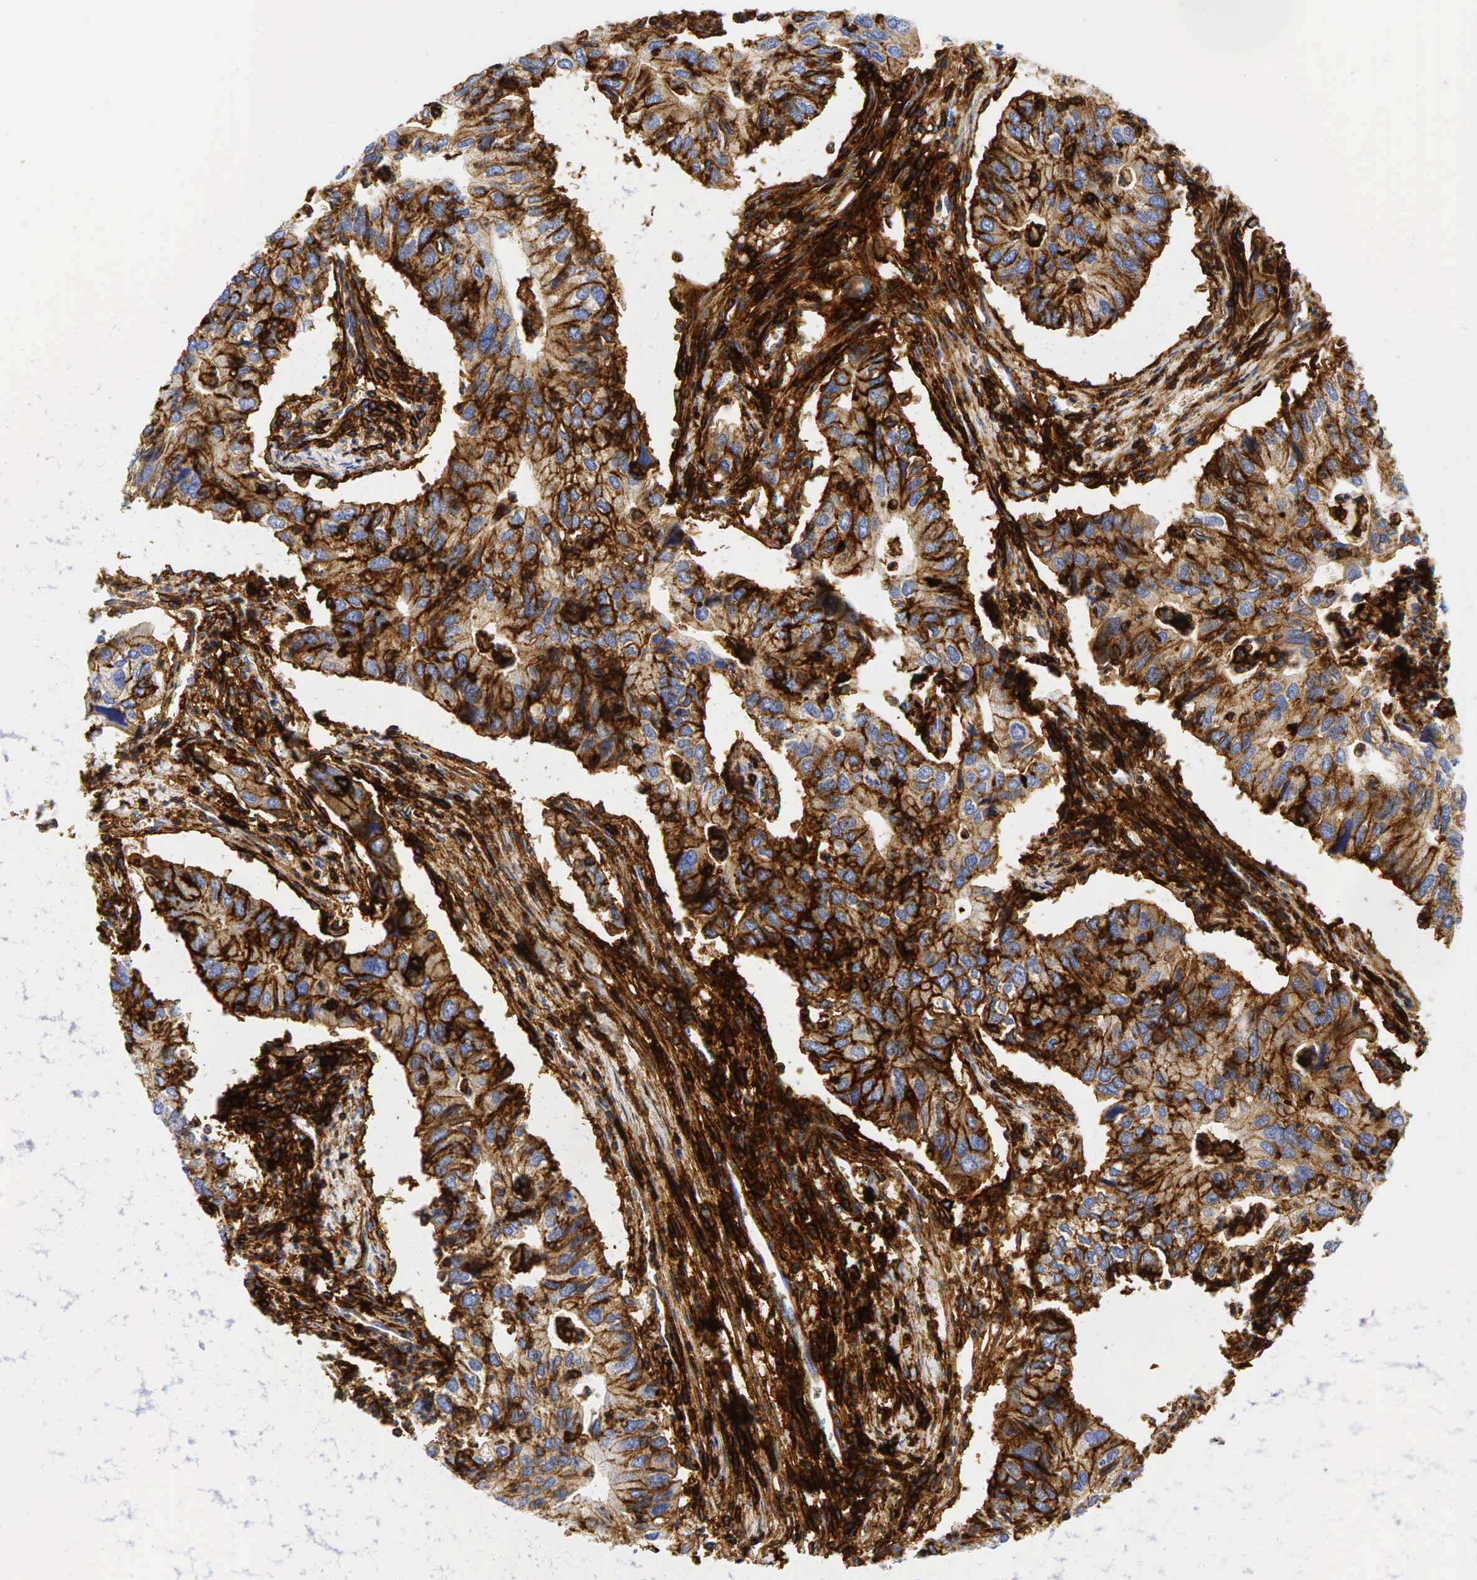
{"staining": {"intensity": "moderate", "quantity": "25%-75%", "location": "cytoplasmic/membranous"}, "tissue": "lung cancer", "cell_type": "Tumor cells", "image_type": "cancer", "snomed": [{"axis": "morphology", "description": "Adenocarcinoma, NOS"}, {"axis": "topography", "description": "Lung"}], "caption": "Protein positivity by immunohistochemistry (IHC) exhibits moderate cytoplasmic/membranous positivity in approximately 25%-75% of tumor cells in adenocarcinoma (lung).", "gene": "CD44", "patient": {"sex": "male", "age": 48}}